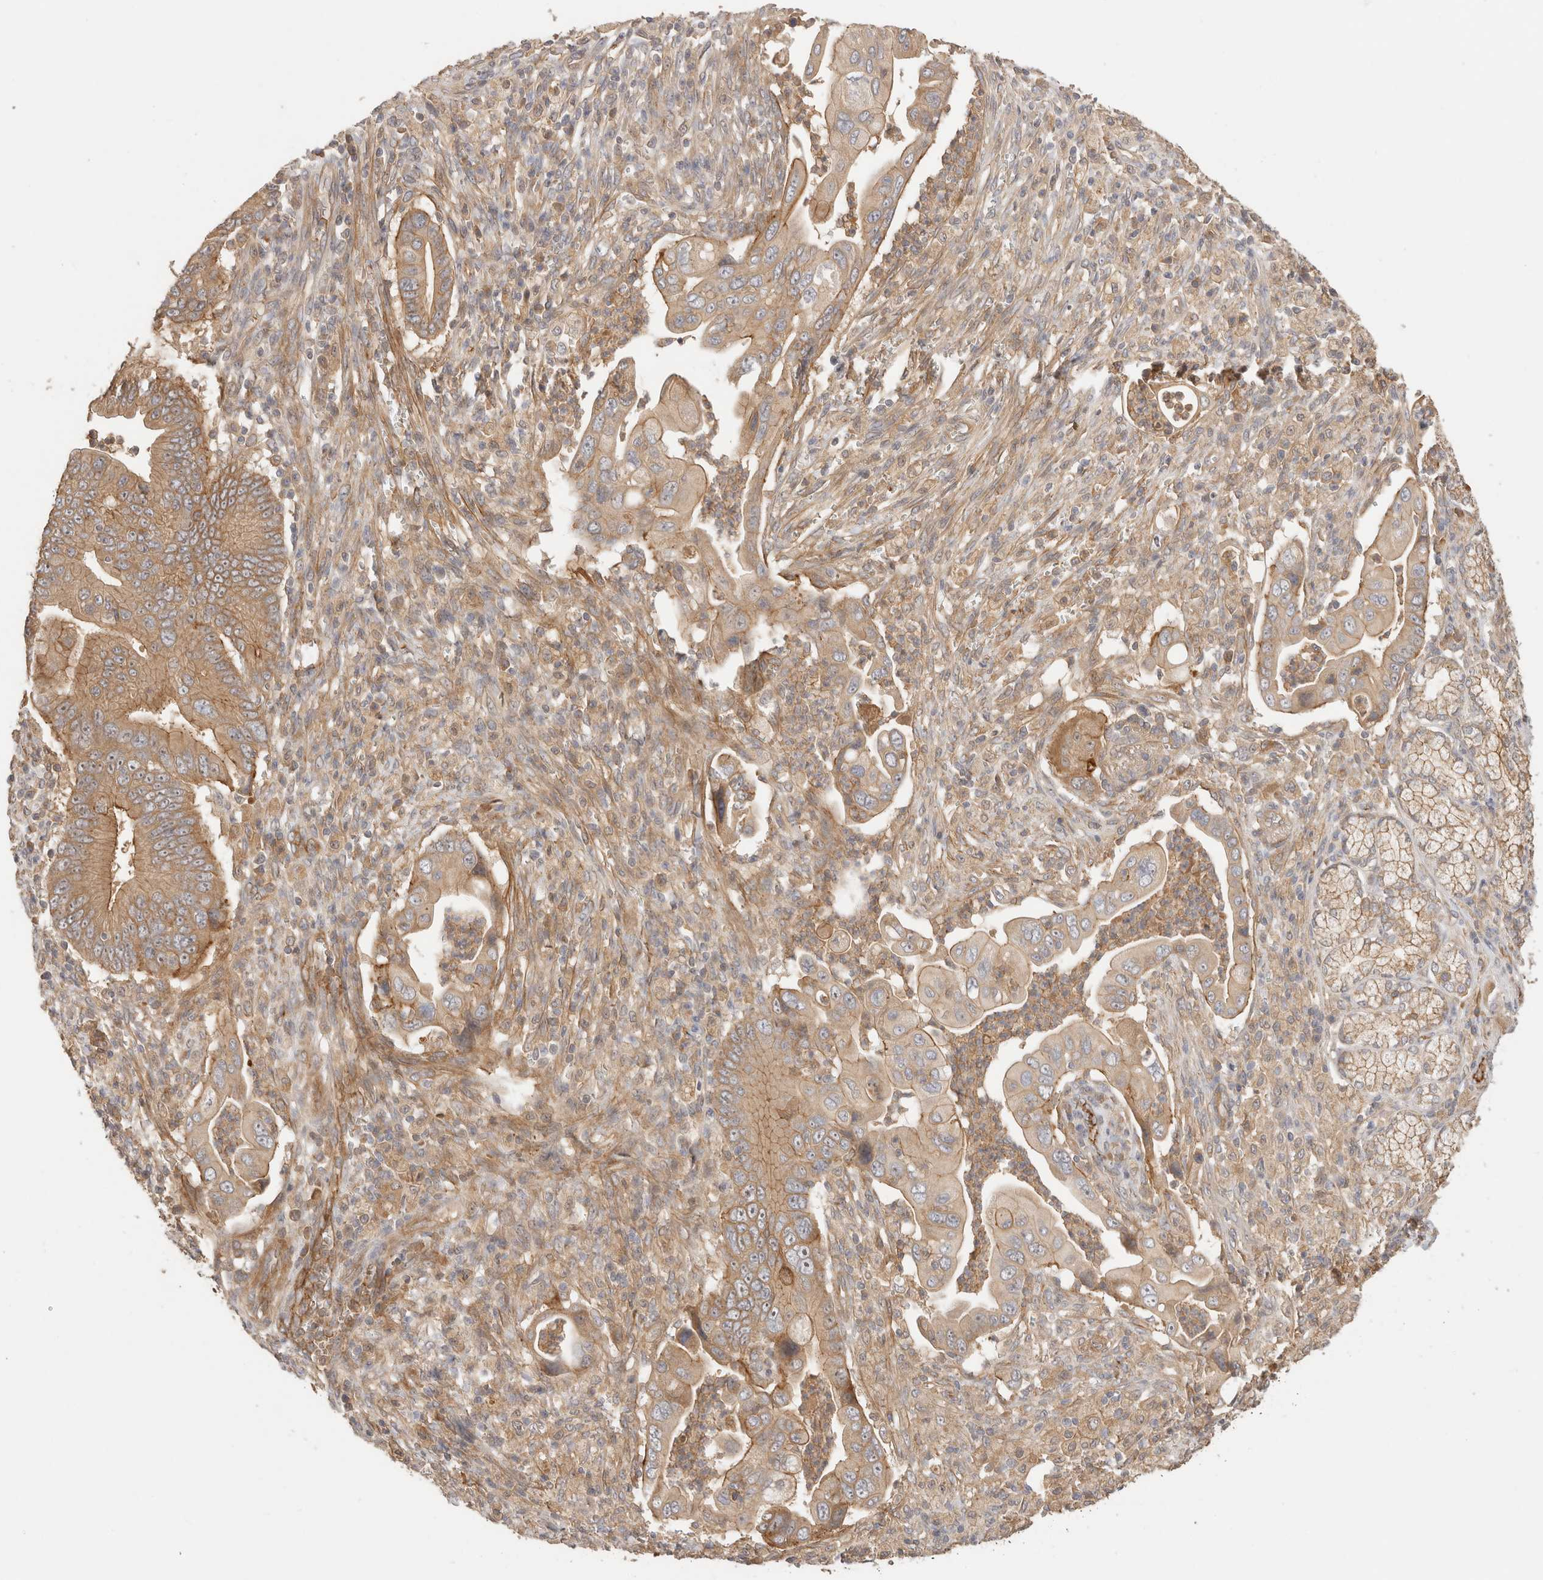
{"staining": {"intensity": "moderate", "quantity": ">75%", "location": "cytoplasmic/membranous"}, "tissue": "pancreatic cancer", "cell_type": "Tumor cells", "image_type": "cancer", "snomed": [{"axis": "morphology", "description": "Adenocarcinoma, NOS"}, {"axis": "topography", "description": "Pancreas"}], "caption": "DAB immunohistochemical staining of human pancreatic cancer (adenocarcinoma) demonstrates moderate cytoplasmic/membranous protein staining in about >75% of tumor cells.", "gene": "SGK3", "patient": {"sex": "male", "age": 78}}